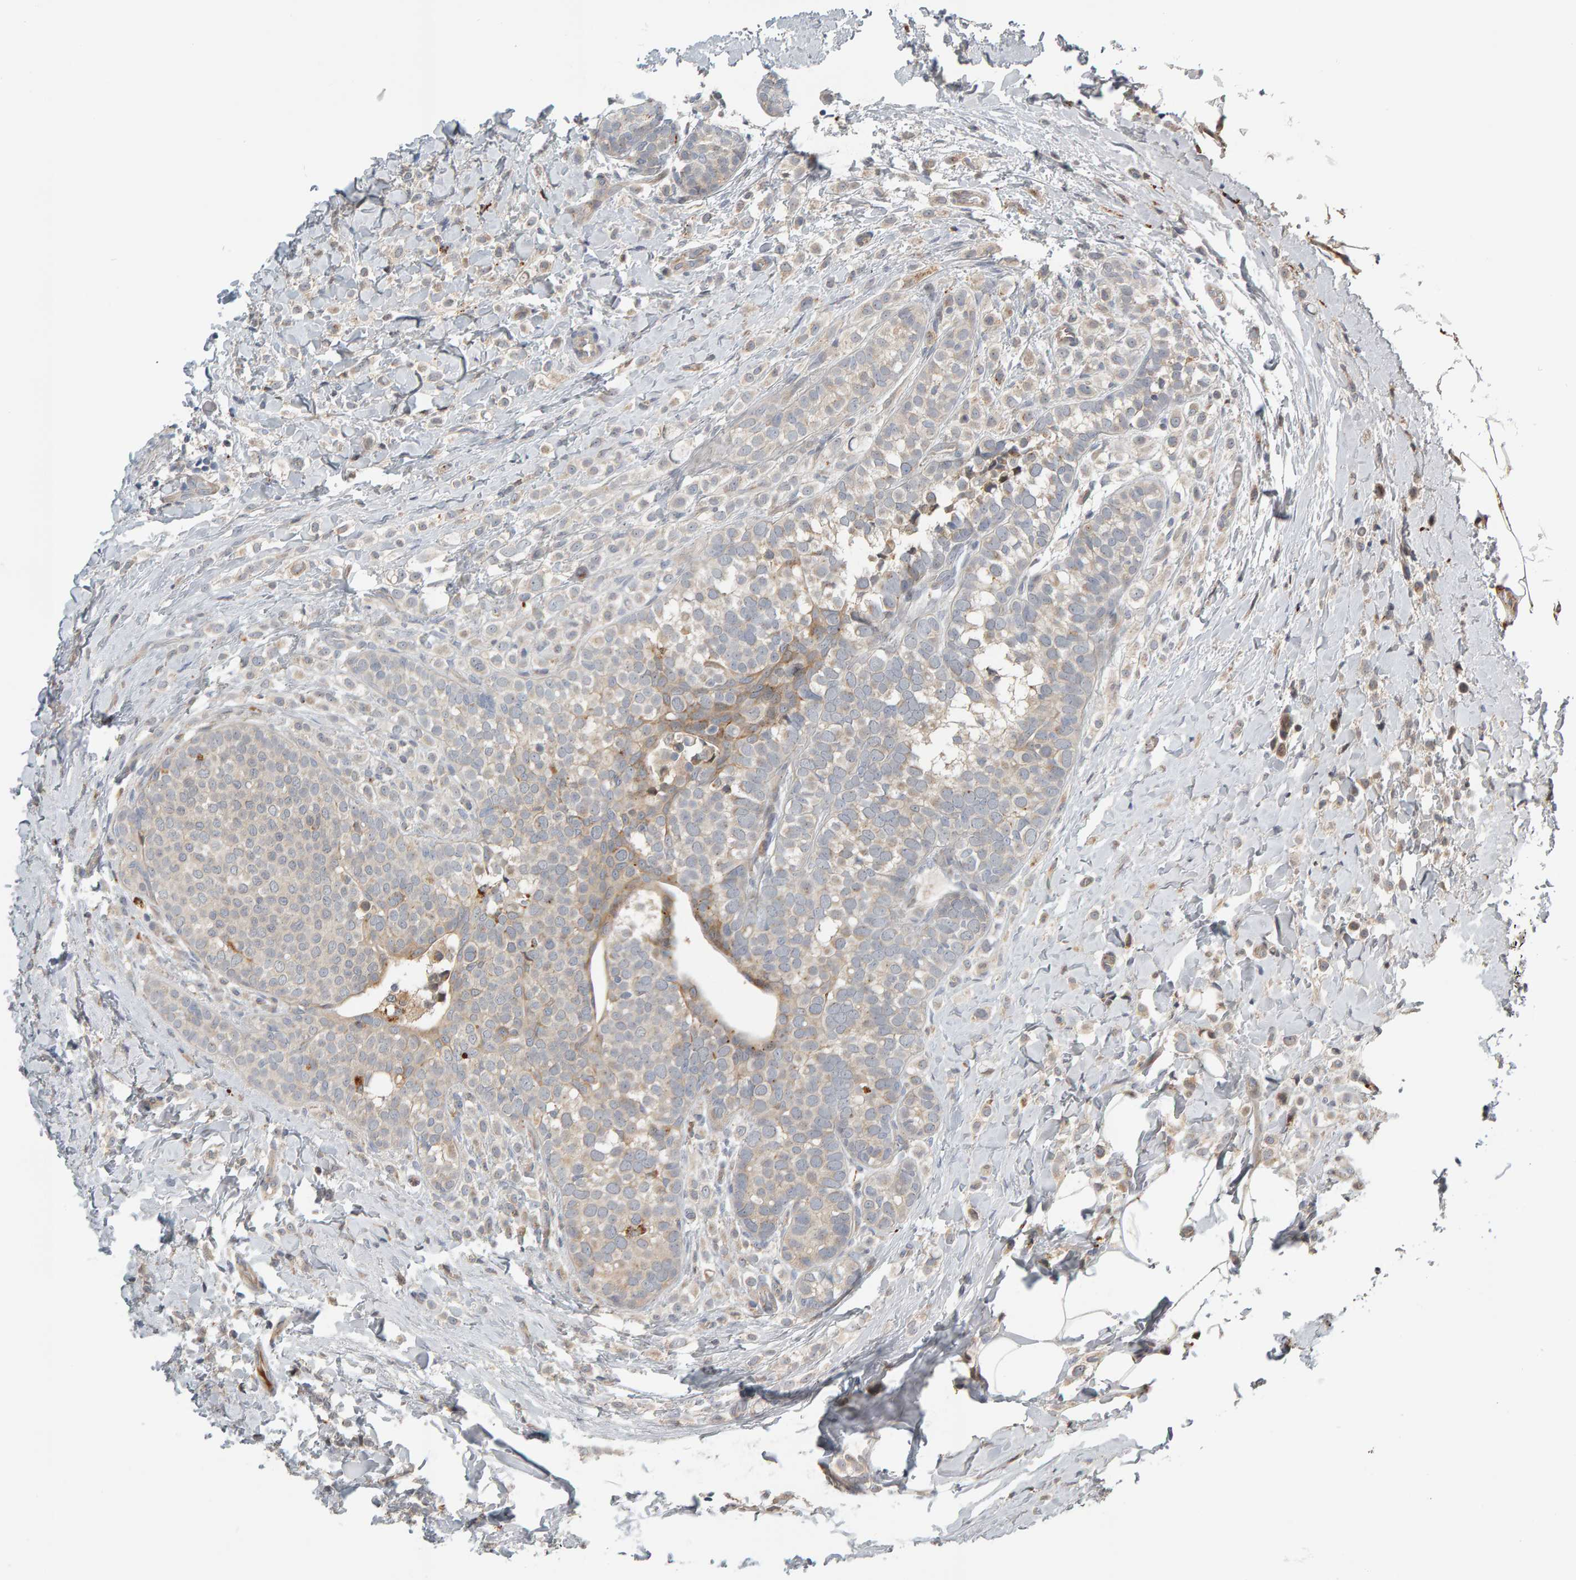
{"staining": {"intensity": "weak", "quantity": "<25%", "location": "cytoplasmic/membranous"}, "tissue": "breast cancer", "cell_type": "Tumor cells", "image_type": "cancer", "snomed": [{"axis": "morphology", "description": "Lobular carcinoma"}, {"axis": "topography", "description": "Breast"}], "caption": "Immunohistochemical staining of breast cancer (lobular carcinoma) exhibits no significant staining in tumor cells.", "gene": "ZNF160", "patient": {"sex": "female", "age": 50}}